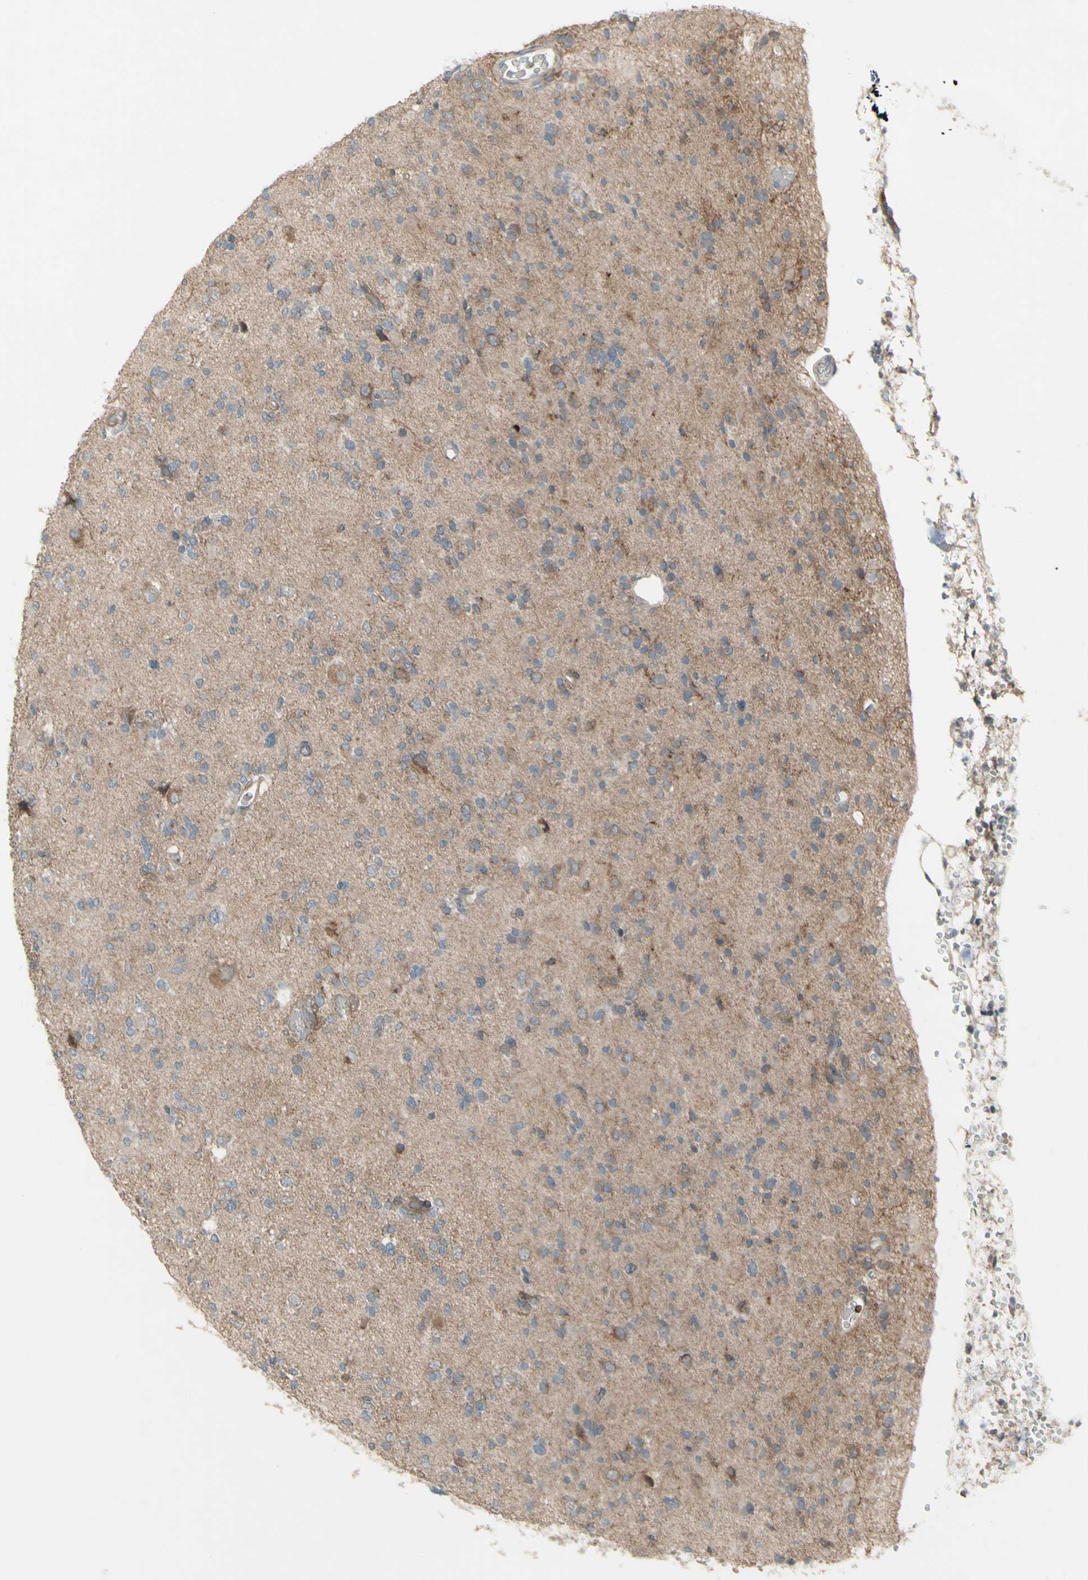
{"staining": {"intensity": "weak", "quantity": ">75%", "location": "cytoplasmic/membranous"}, "tissue": "glioma", "cell_type": "Tumor cells", "image_type": "cancer", "snomed": [{"axis": "morphology", "description": "Glioma, malignant, Low grade"}, {"axis": "topography", "description": "Brain"}], "caption": "A histopathology image of human malignant low-grade glioma stained for a protein displays weak cytoplasmic/membranous brown staining in tumor cells. (Brightfield microscopy of DAB IHC at high magnification).", "gene": "GRAMD1B", "patient": {"sex": "female", "age": 22}}